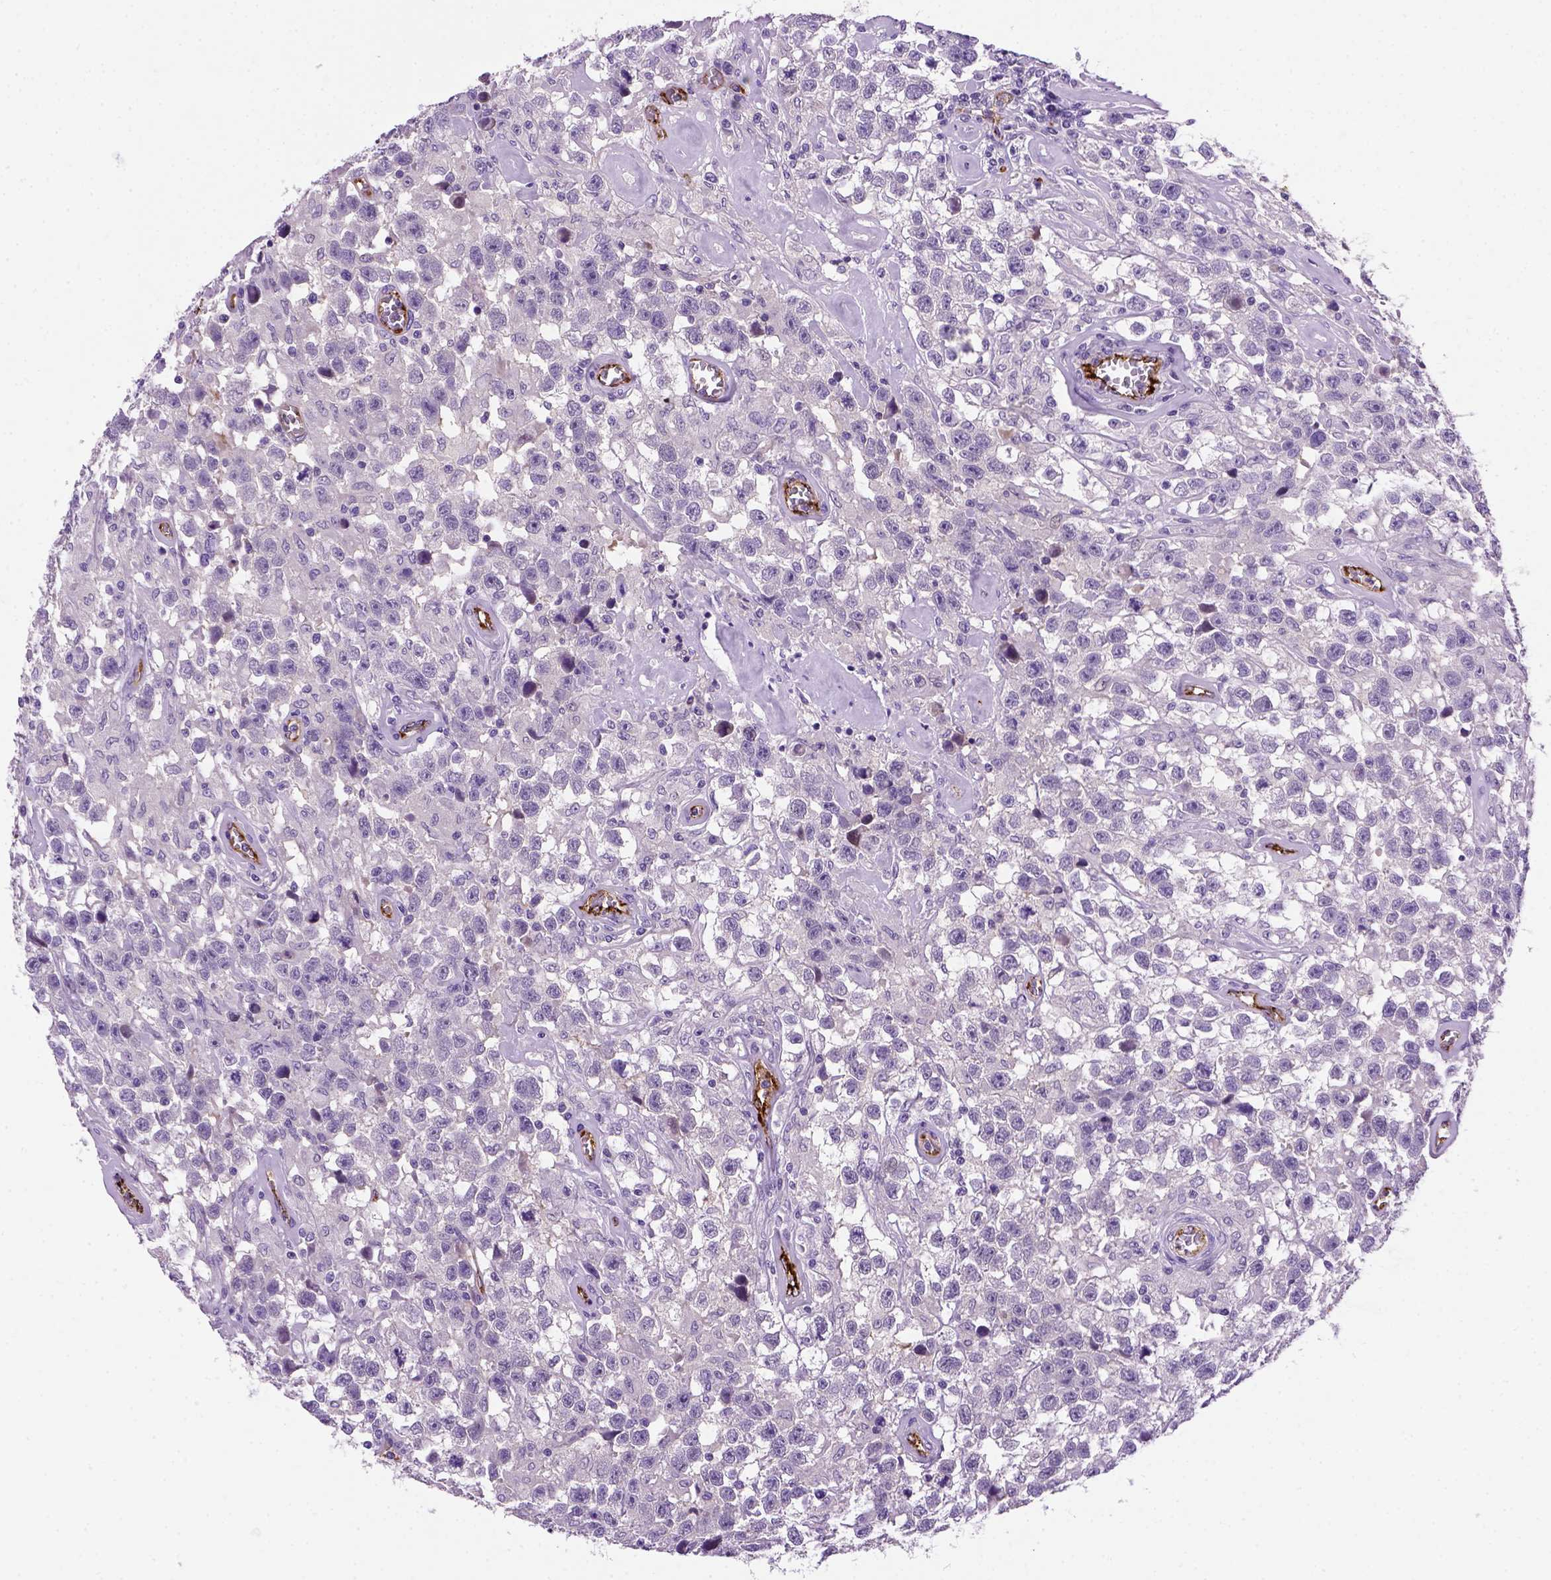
{"staining": {"intensity": "negative", "quantity": "none", "location": "none"}, "tissue": "testis cancer", "cell_type": "Tumor cells", "image_type": "cancer", "snomed": [{"axis": "morphology", "description": "Seminoma, NOS"}, {"axis": "topography", "description": "Testis"}], "caption": "Testis cancer (seminoma) stained for a protein using immunohistochemistry (IHC) shows no staining tumor cells.", "gene": "VWF", "patient": {"sex": "male", "age": 43}}